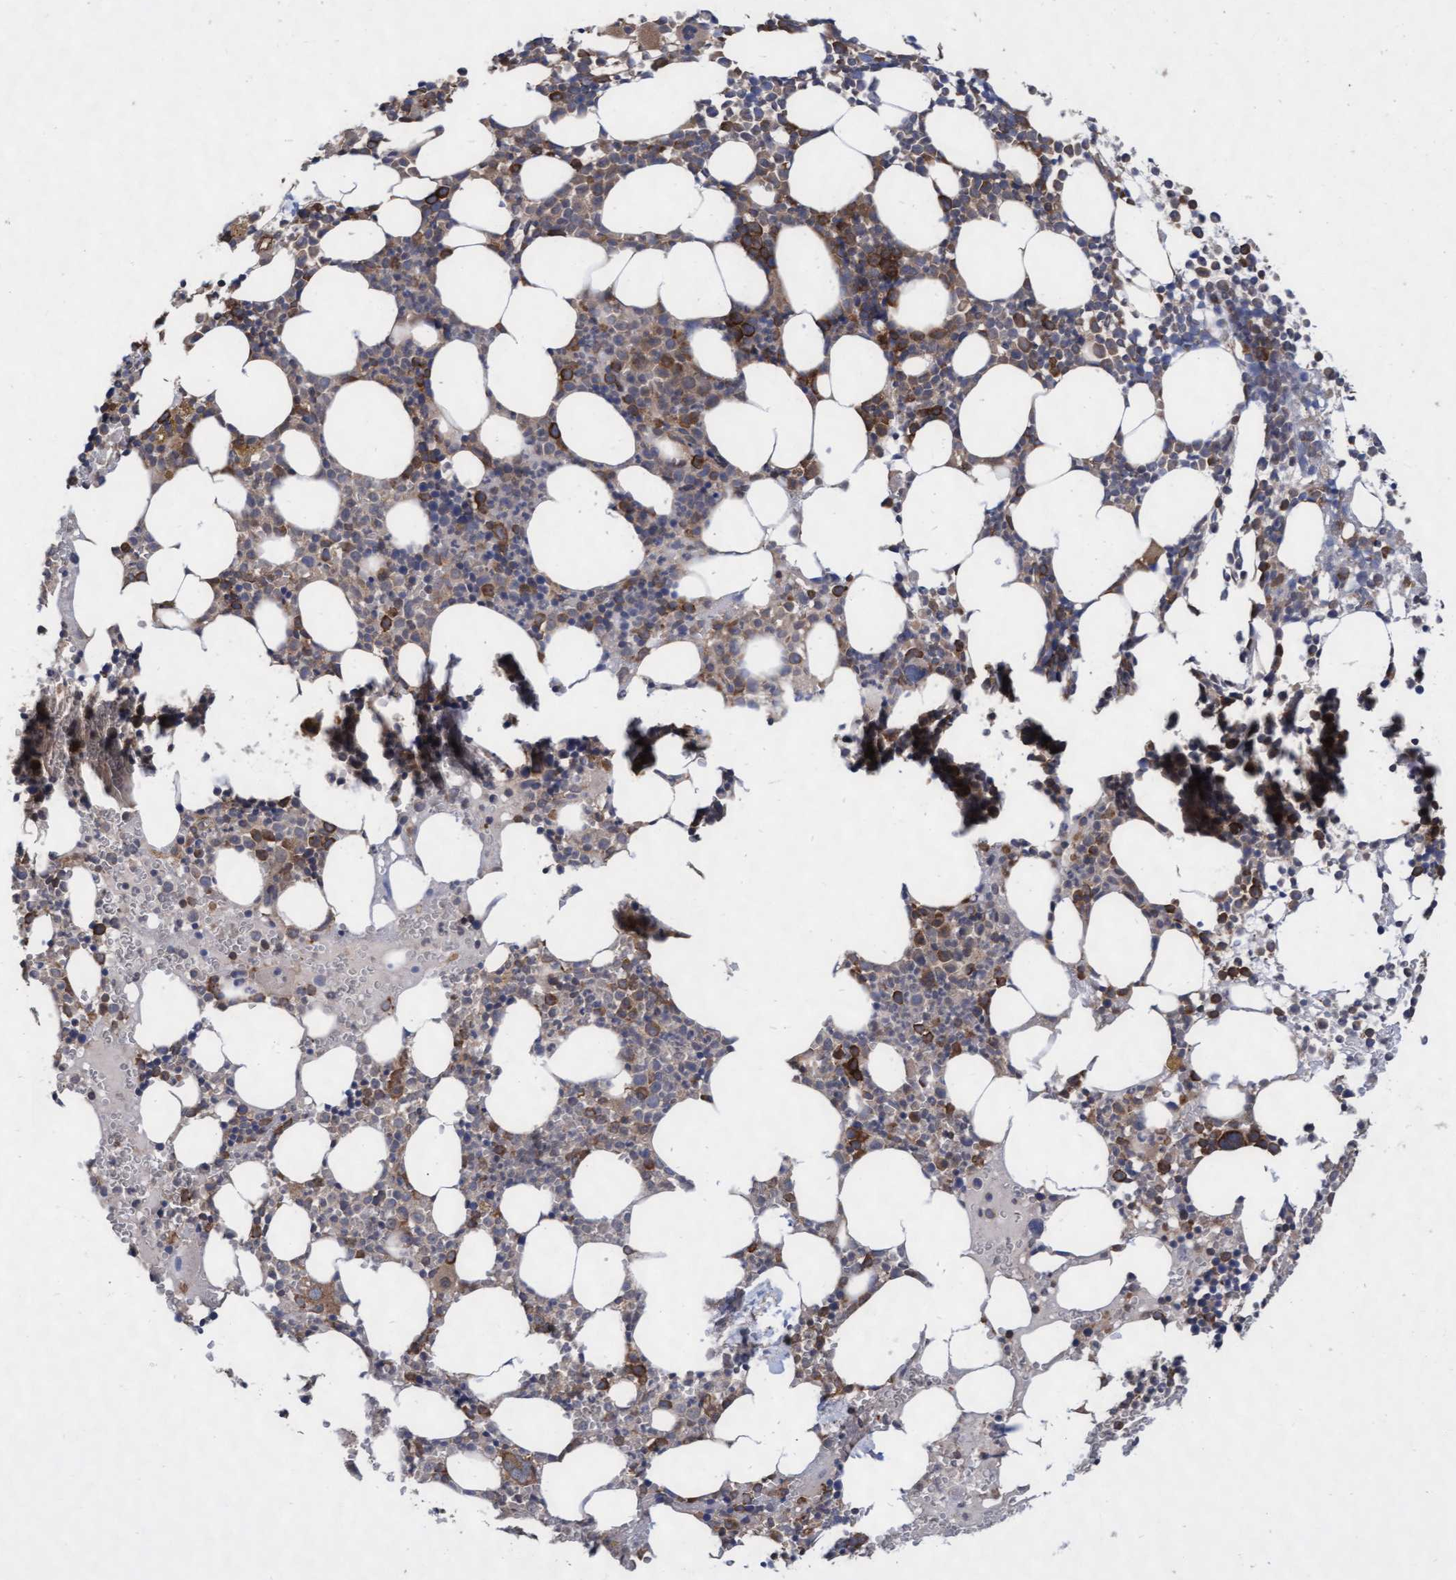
{"staining": {"intensity": "moderate", "quantity": "25%-75%", "location": "cytoplasmic/membranous"}, "tissue": "bone marrow", "cell_type": "Hematopoietic cells", "image_type": "normal", "snomed": [{"axis": "morphology", "description": "Normal tissue, NOS"}, {"axis": "morphology", "description": "Inflammation, NOS"}, {"axis": "topography", "description": "Bone marrow"}], "caption": "The image shows a brown stain indicating the presence of a protein in the cytoplasmic/membranous of hematopoietic cells in bone marrow.", "gene": "ABCF2", "patient": {"sex": "female", "age": 67}}